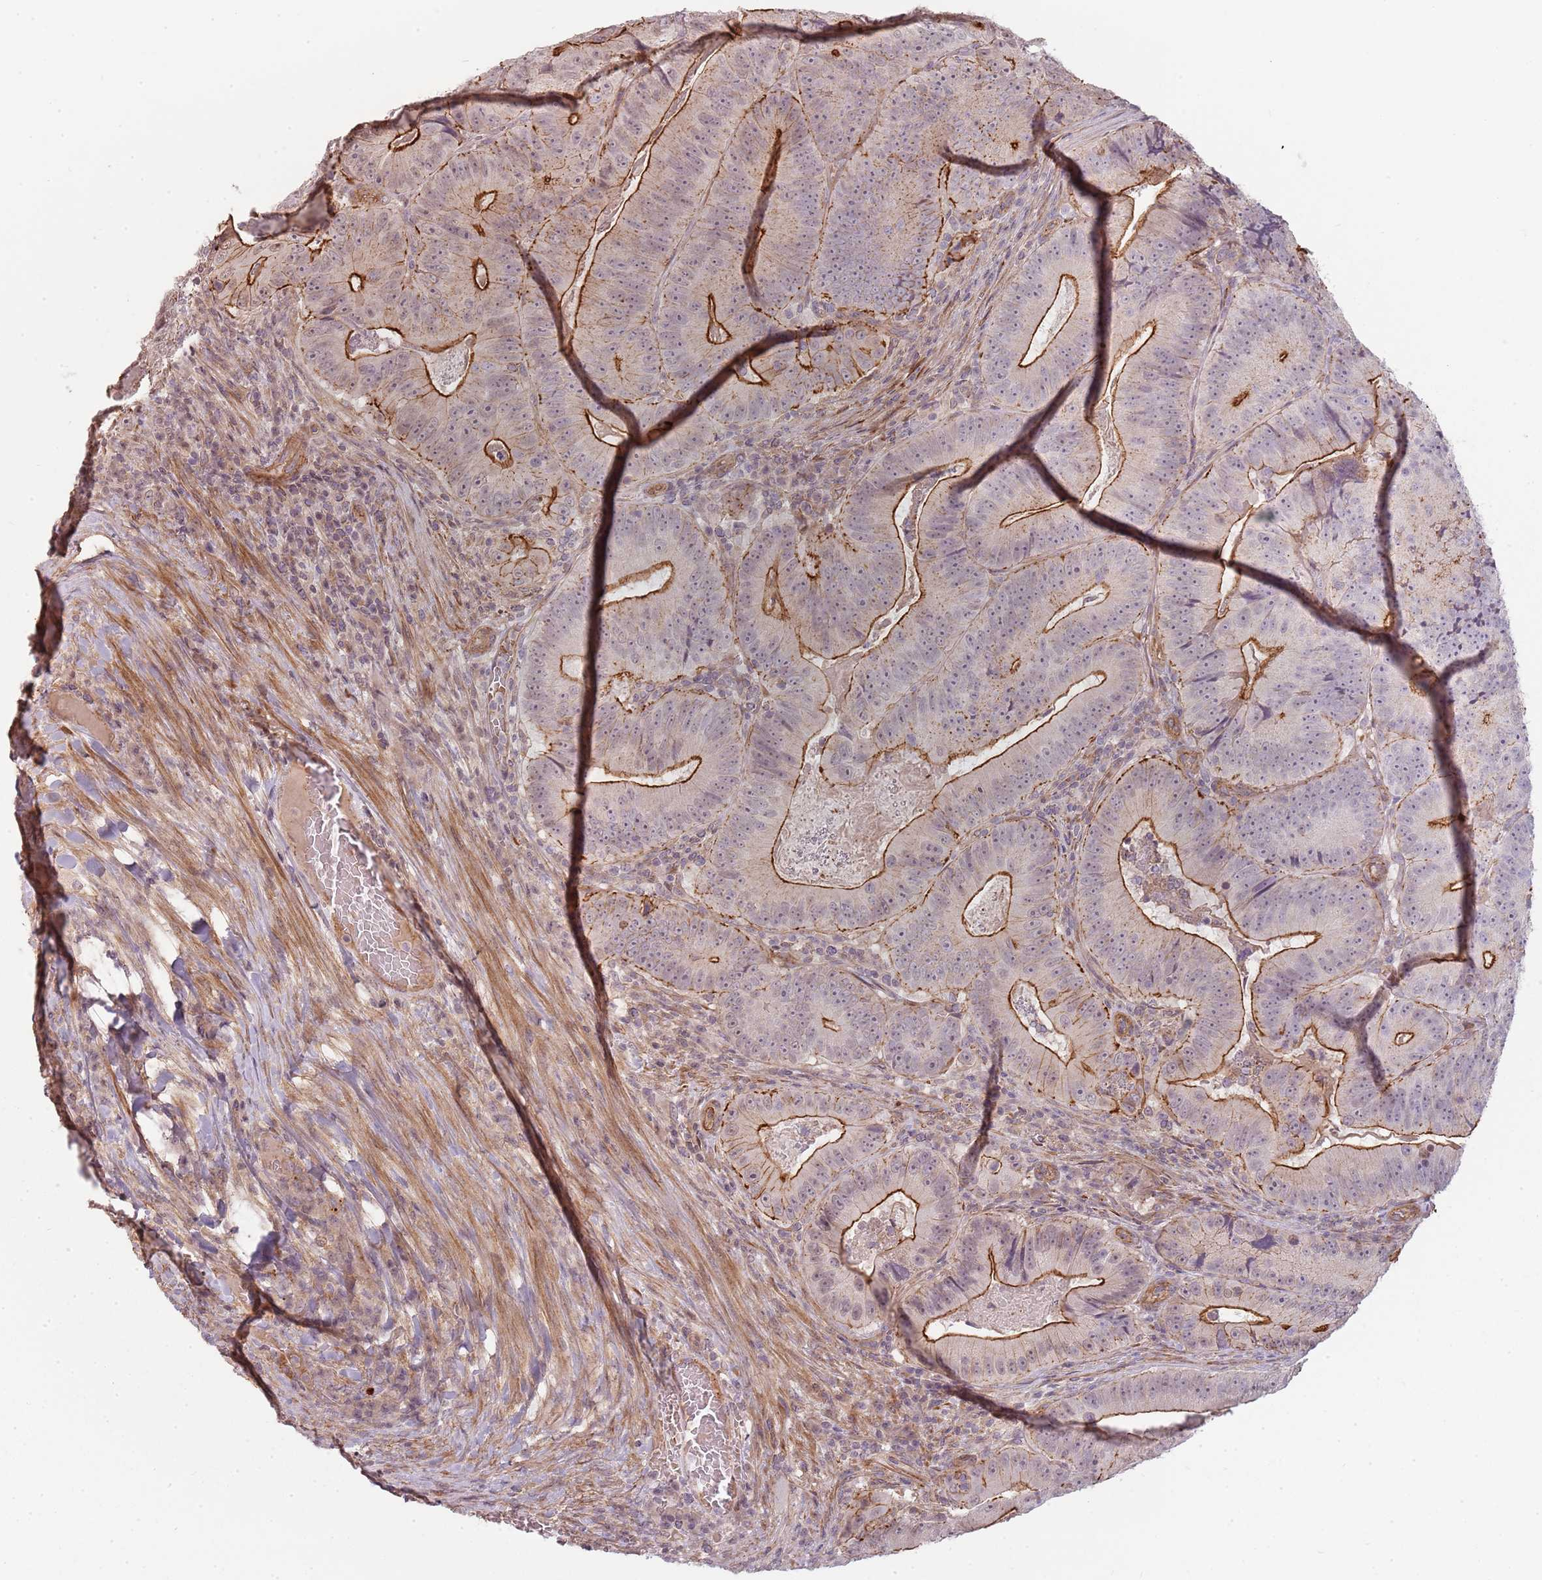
{"staining": {"intensity": "strong", "quantity": "25%-75%", "location": "cytoplasmic/membranous"}, "tissue": "colorectal cancer", "cell_type": "Tumor cells", "image_type": "cancer", "snomed": [{"axis": "morphology", "description": "Adenocarcinoma, NOS"}, {"axis": "topography", "description": "Colon"}], "caption": "Immunohistochemical staining of adenocarcinoma (colorectal) demonstrates strong cytoplasmic/membranous protein expression in about 25%-75% of tumor cells. Nuclei are stained in blue.", "gene": "PPP1R14C", "patient": {"sex": "female", "age": 86}}